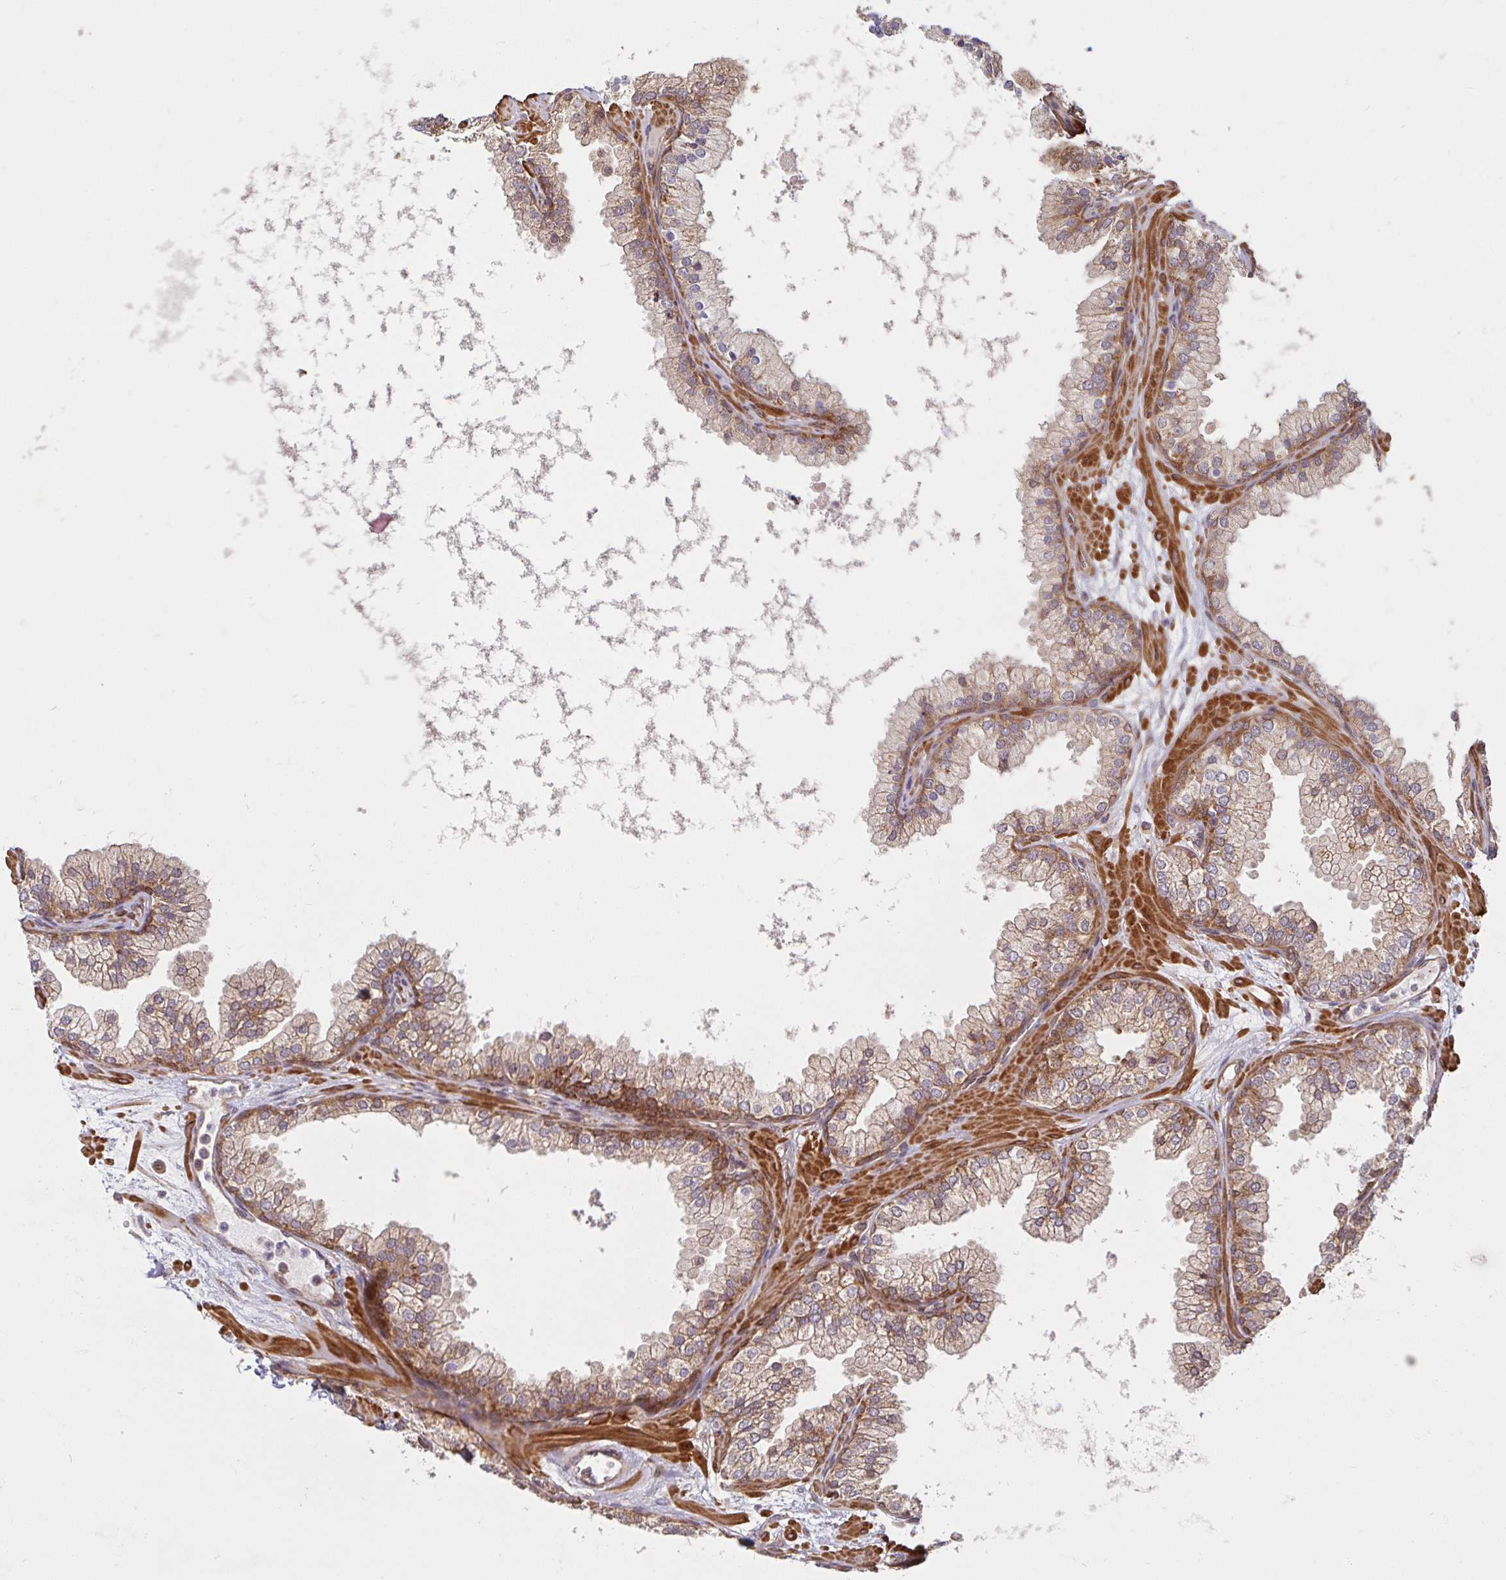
{"staining": {"intensity": "weak", "quantity": ">75%", "location": "cytoplasmic/membranous"}, "tissue": "prostate", "cell_type": "Glandular cells", "image_type": "normal", "snomed": [{"axis": "morphology", "description": "Normal tissue, NOS"}, {"axis": "topography", "description": "Prostate"}, {"axis": "topography", "description": "Peripheral nerve tissue"}], "caption": "High-power microscopy captured an IHC image of unremarkable prostate, revealing weak cytoplasmic/membranous staining in about >75% of glandular cells.", "gene": "BTF3", "patient": {"sex": "male", "age": 61}}